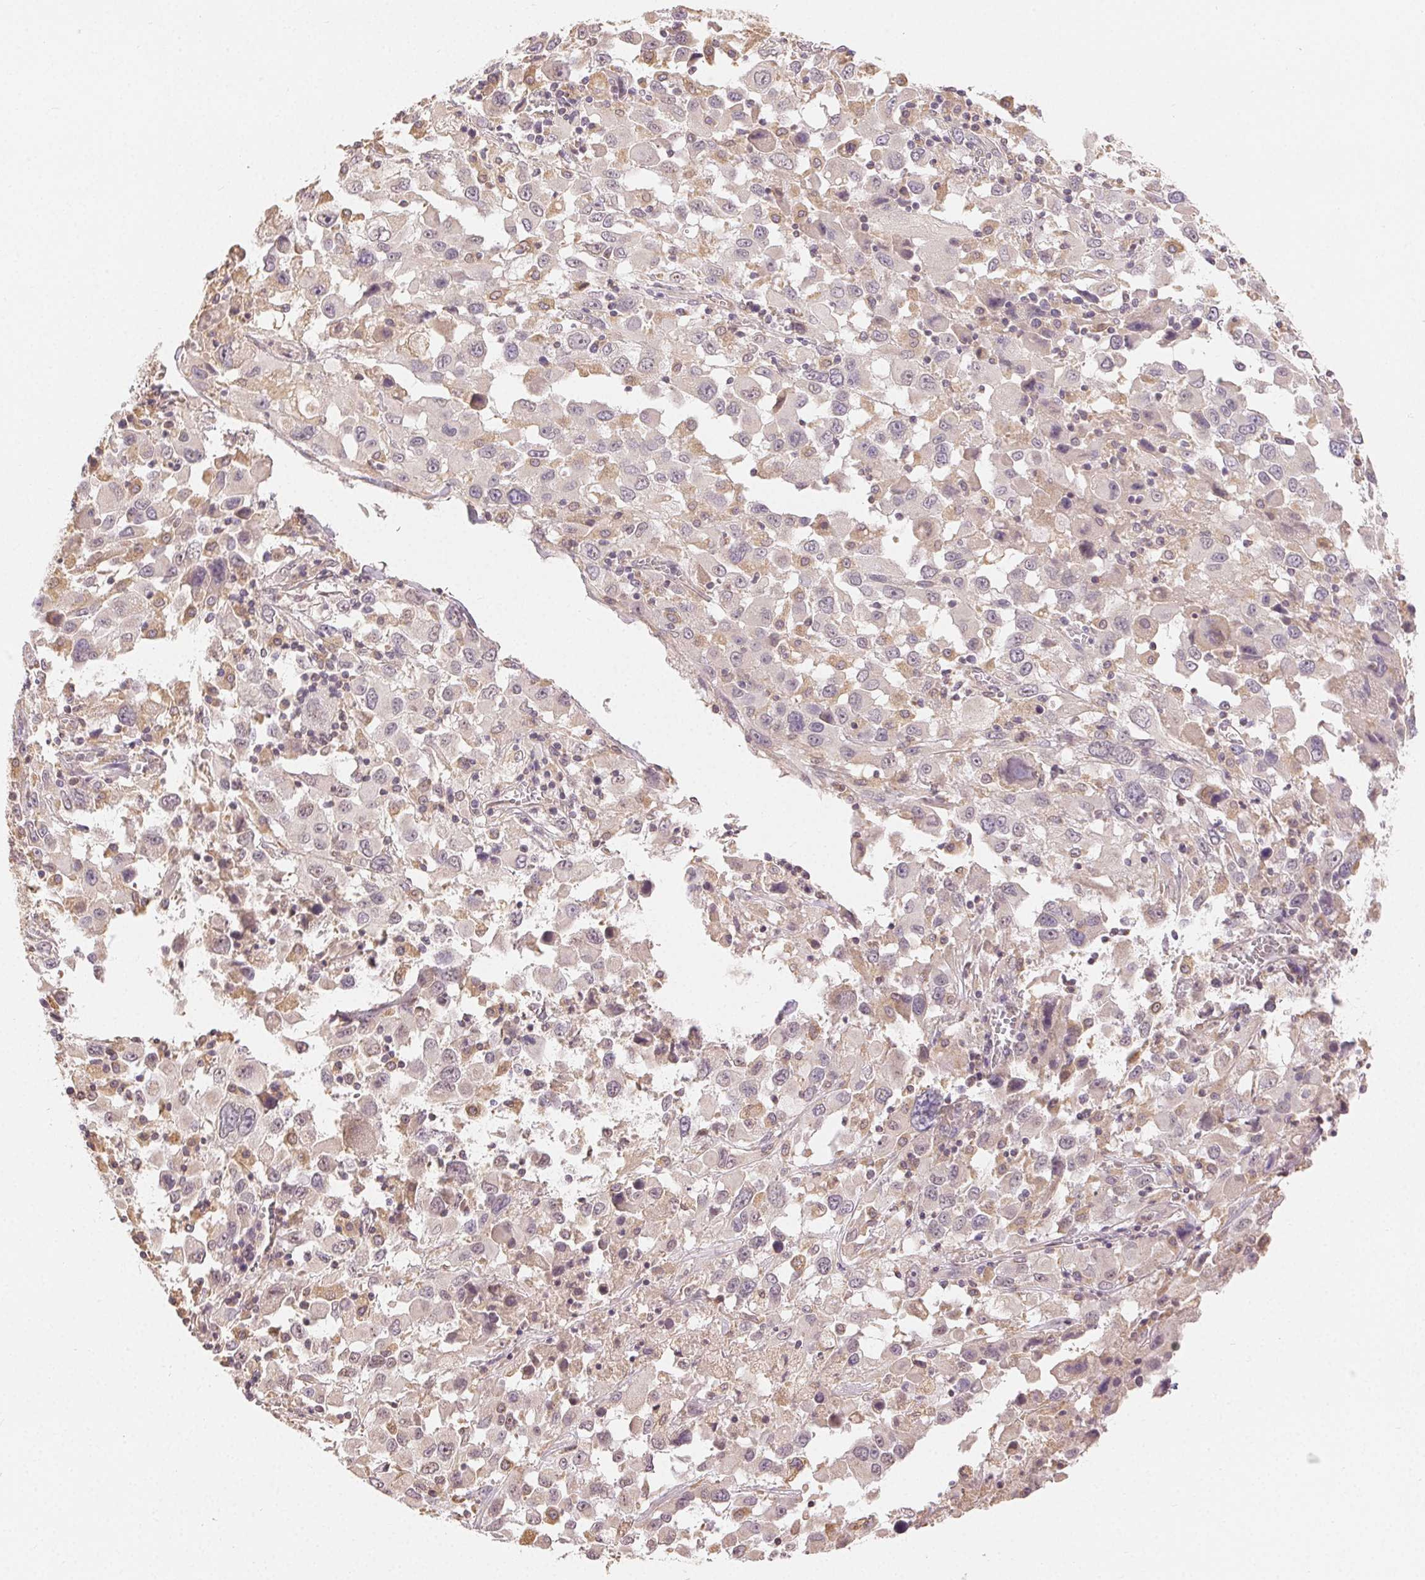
{"staining": {"intensity": "negative", "quantity": "none", "location": "none"}, "tissue": "melanoma", "cell_type": "Tumor cells", "image_type": "cancer", "snomed": [{"axis": "morphology", "description": "Malignant melanoma, Metastatic site"}, {"axis": "topography", "description": "Soft tissue"}], "caption": "Immunohistochemical staining of human malignant melanoma (metastatic site) displays no significant staining in tumor cells.", "gene": "SEZ6L2", "patient": {"sex": "male", "age": 50}}